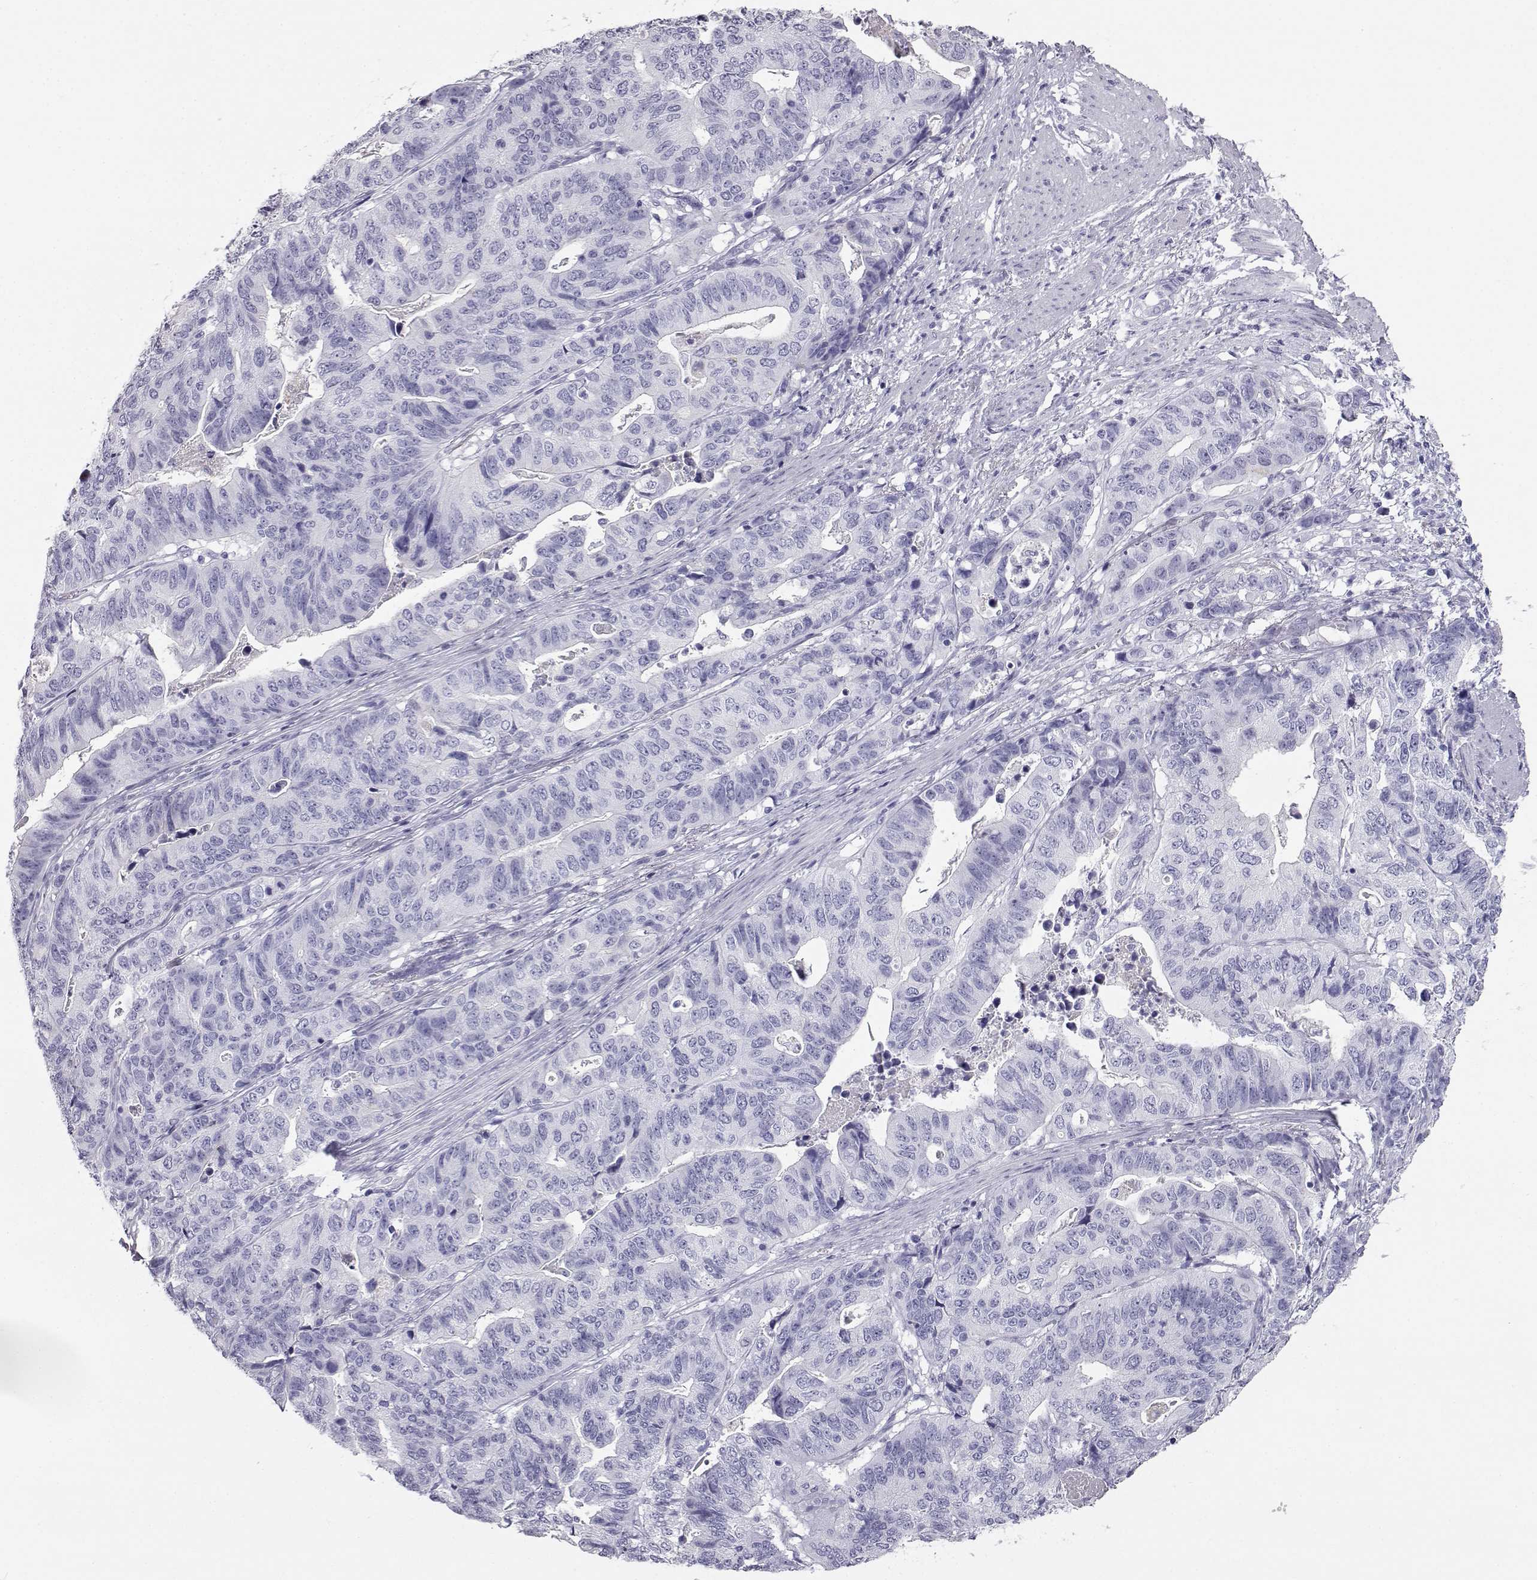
{"staining": {"intensity": "negative", "quantity": "none", "location": "none"}, "tissue": "stomach cancer", "cell_type": "Tumor cells", "image_type": "cancer", "snomed": [{"axis": "morphology", "description": "Adenocarcinoma, NOS"}, {"axis": "topography", "description": "Stomach, upper"}], "caption": "Tumor cells are negative for protein expression in human stomach cancer (adenocarcinoma).", "gene": "ITLN2", "patient": {"sex": "female", "age": 67}}